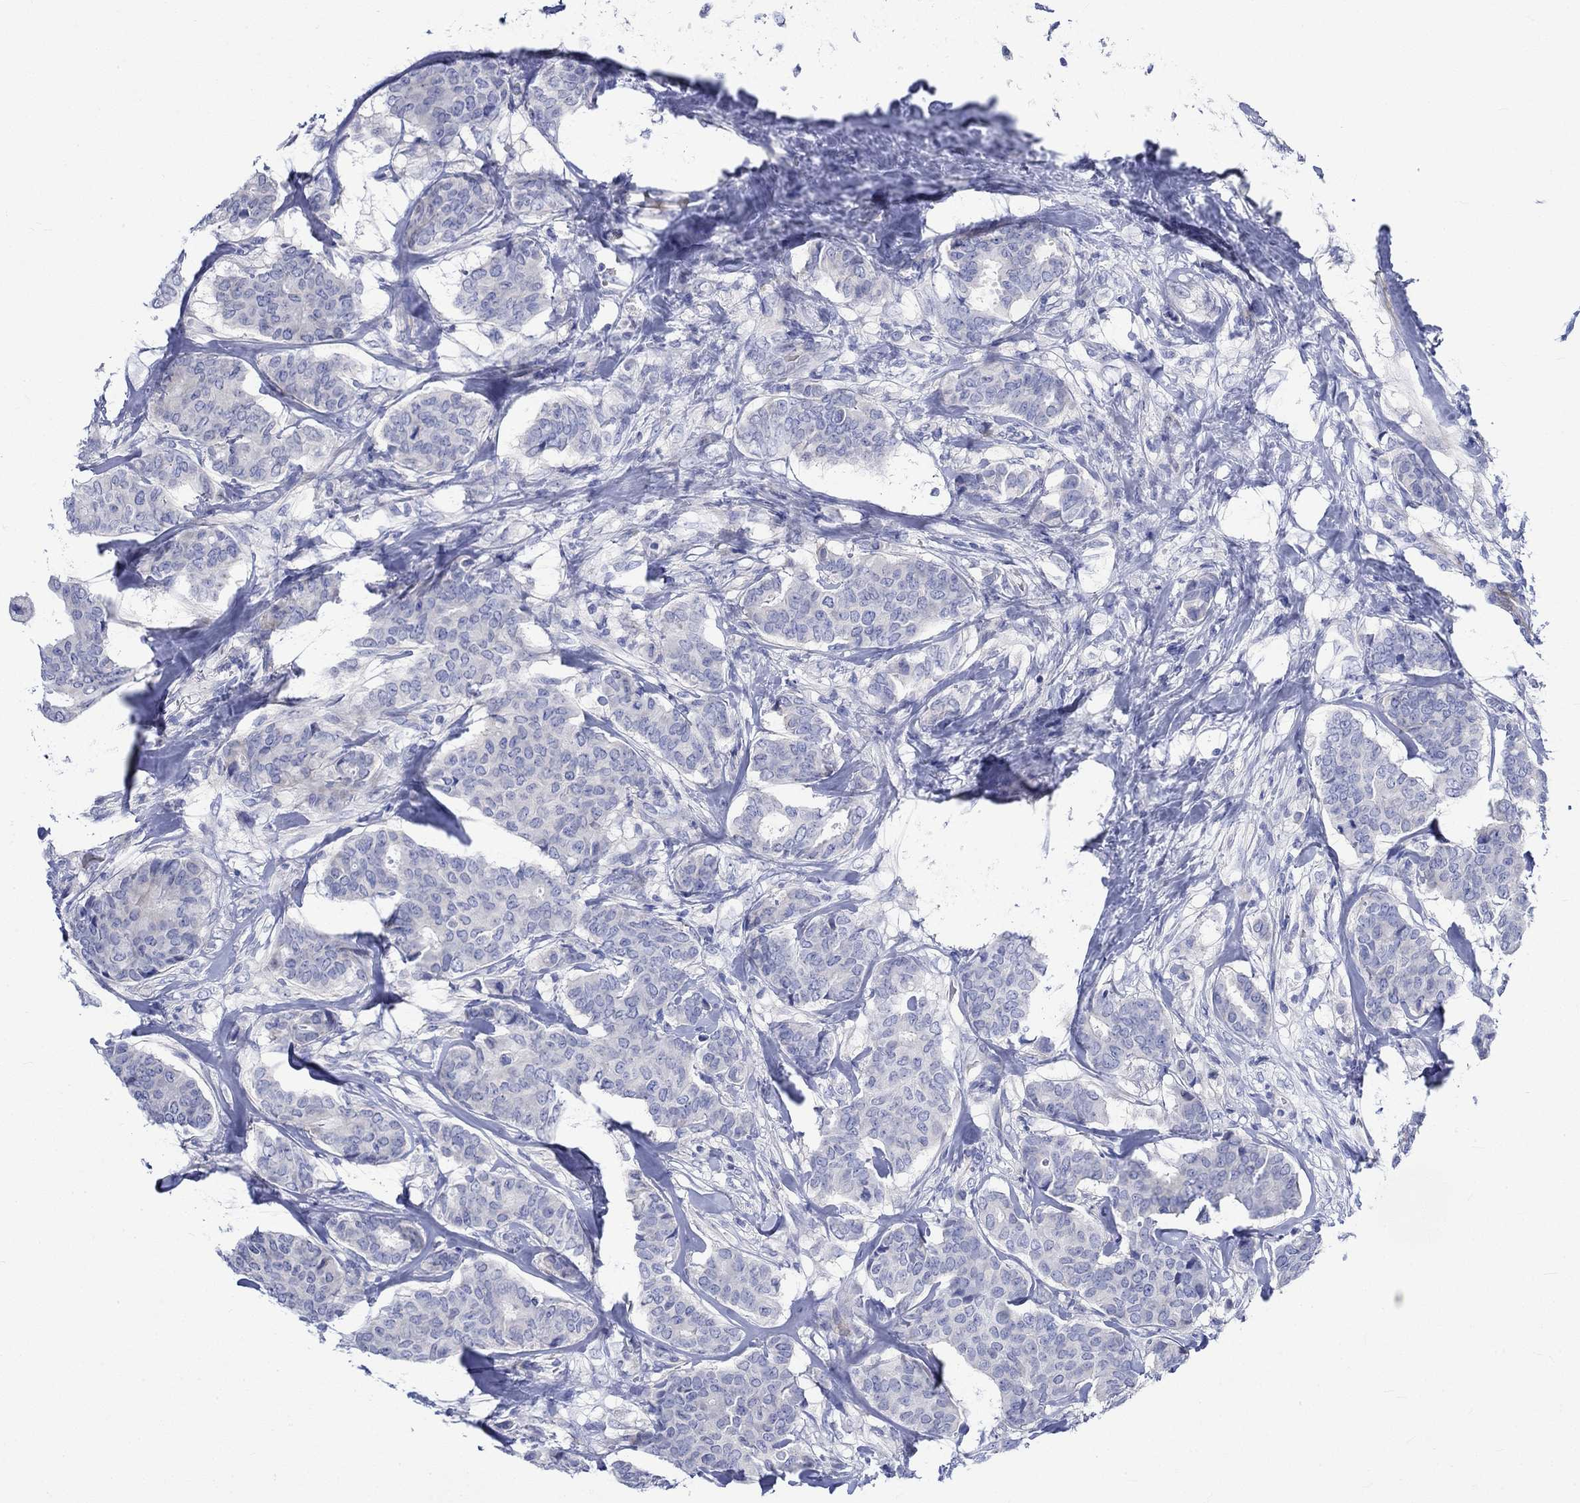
{"staining": {"intensity": "negative", "quantity": "none", "location": "none"}, "tissue": "breast cancer", "cell_type": "Tumor cells", "image_type": "cancer", "snomed": [{"axis": "morphology", "description": "Duct carcinoma"}, {"axis": "topography", "description": "Breast"}], "caption": "Human breast cancer (invasive ductal carcinoma) stained for a protein using IHC demonstrates no staining in tumor cells.", "gene": "NRIP3", "patient": {"sex": "female", "age": 75}}